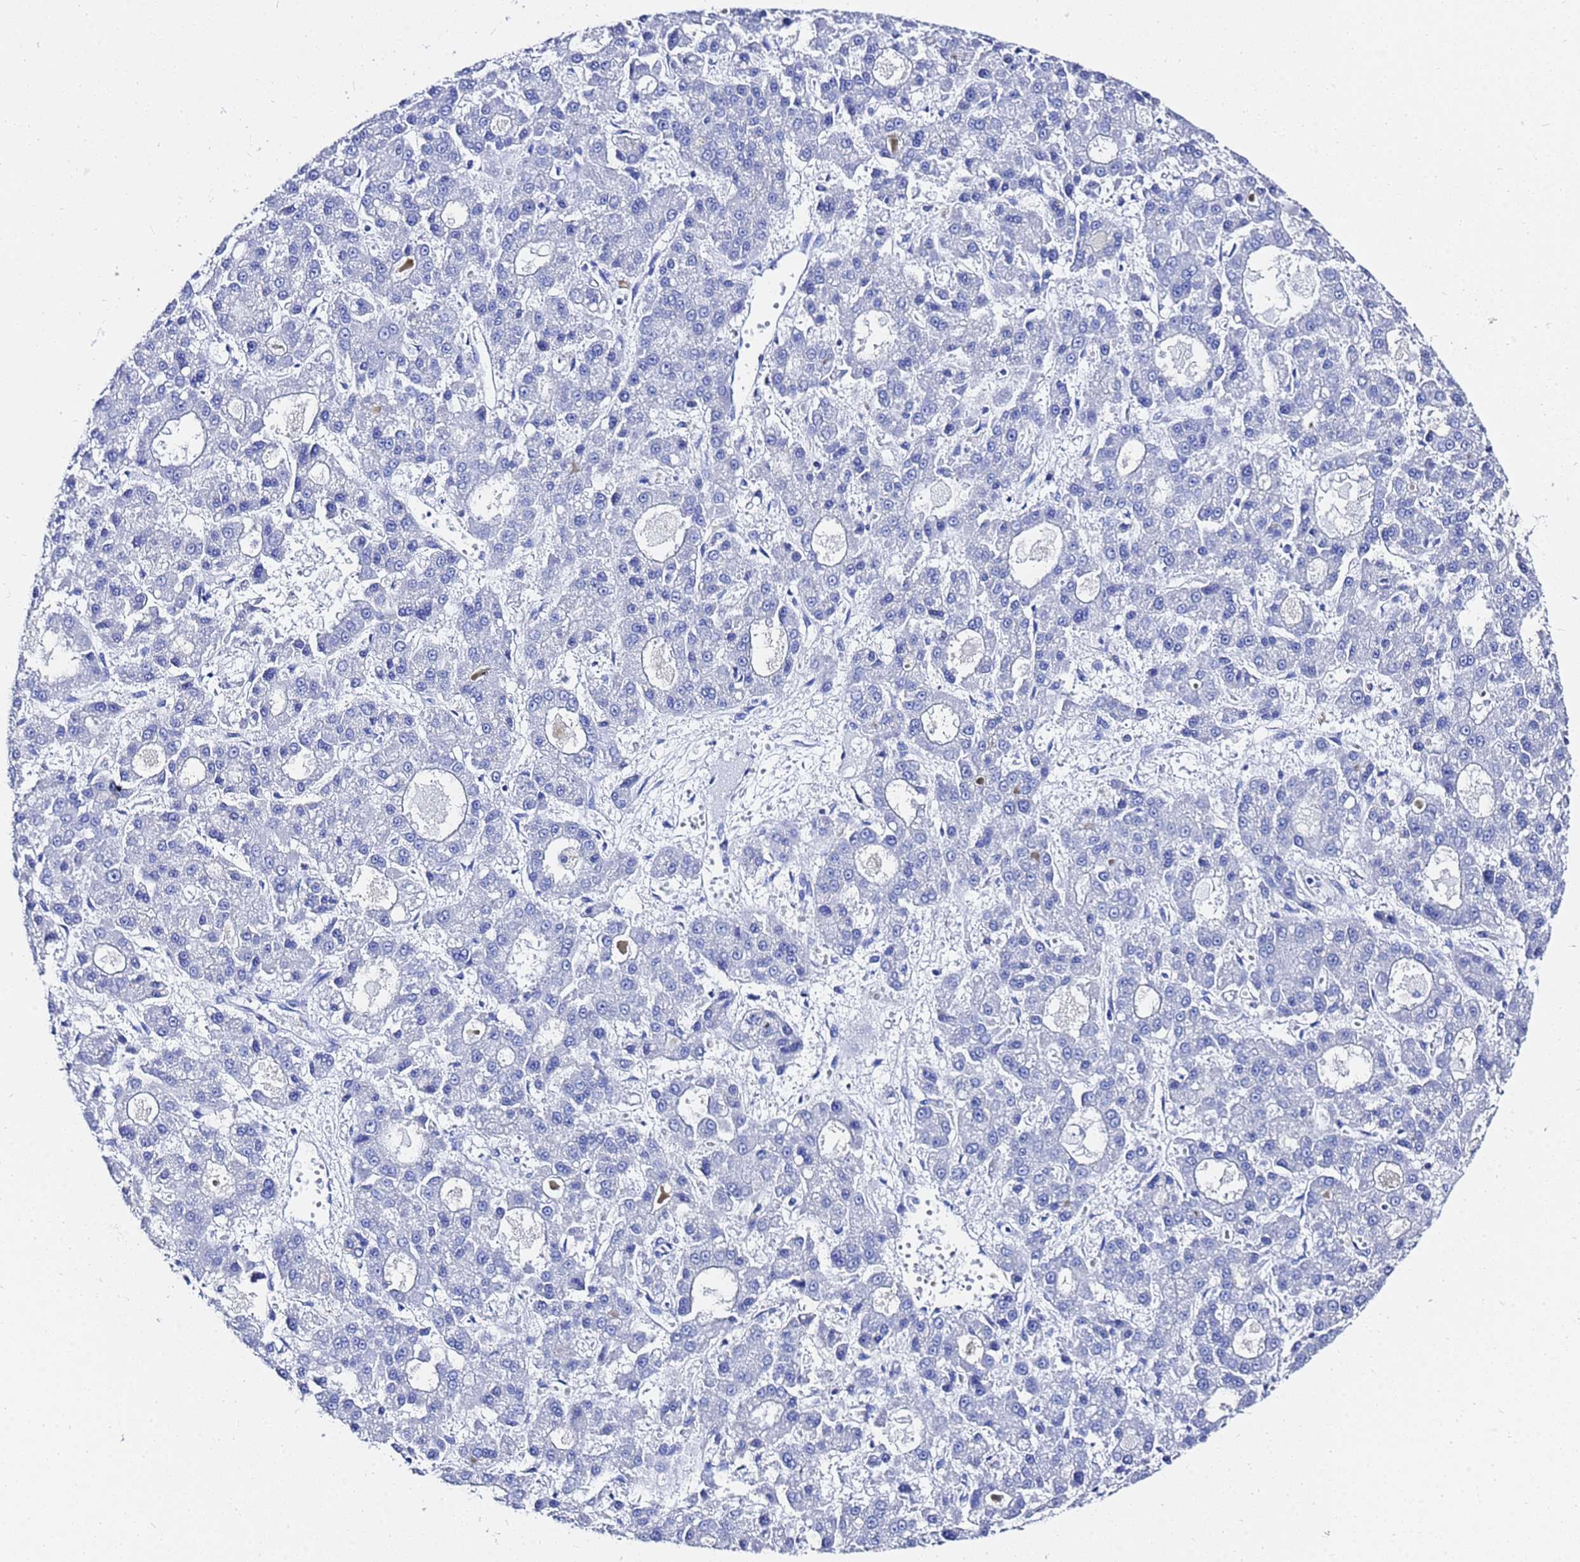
{"staining": {"intensity": "negative", "quantity": "none", "location": "none"}, "tissue": "liver cancer", "cell_type": "Tumor cells", "image_type": "cancer", "snomed": [{"axis": "morphology", "description": "Carcinoma, Hepatocellular, NOS"}, {"axis": "topography", "description": "Liver"}], "caption": "Tumor cells show no significant protein staining in liver hepatocellular carcinoma. Brightfield microscopy of immunohistochemistry (IHC) stained with DAB (brown) and hematoxylin (blue), captured at high magnification.", "gene": "GGT1", "patient": {"sex": "male", "age": 70}}